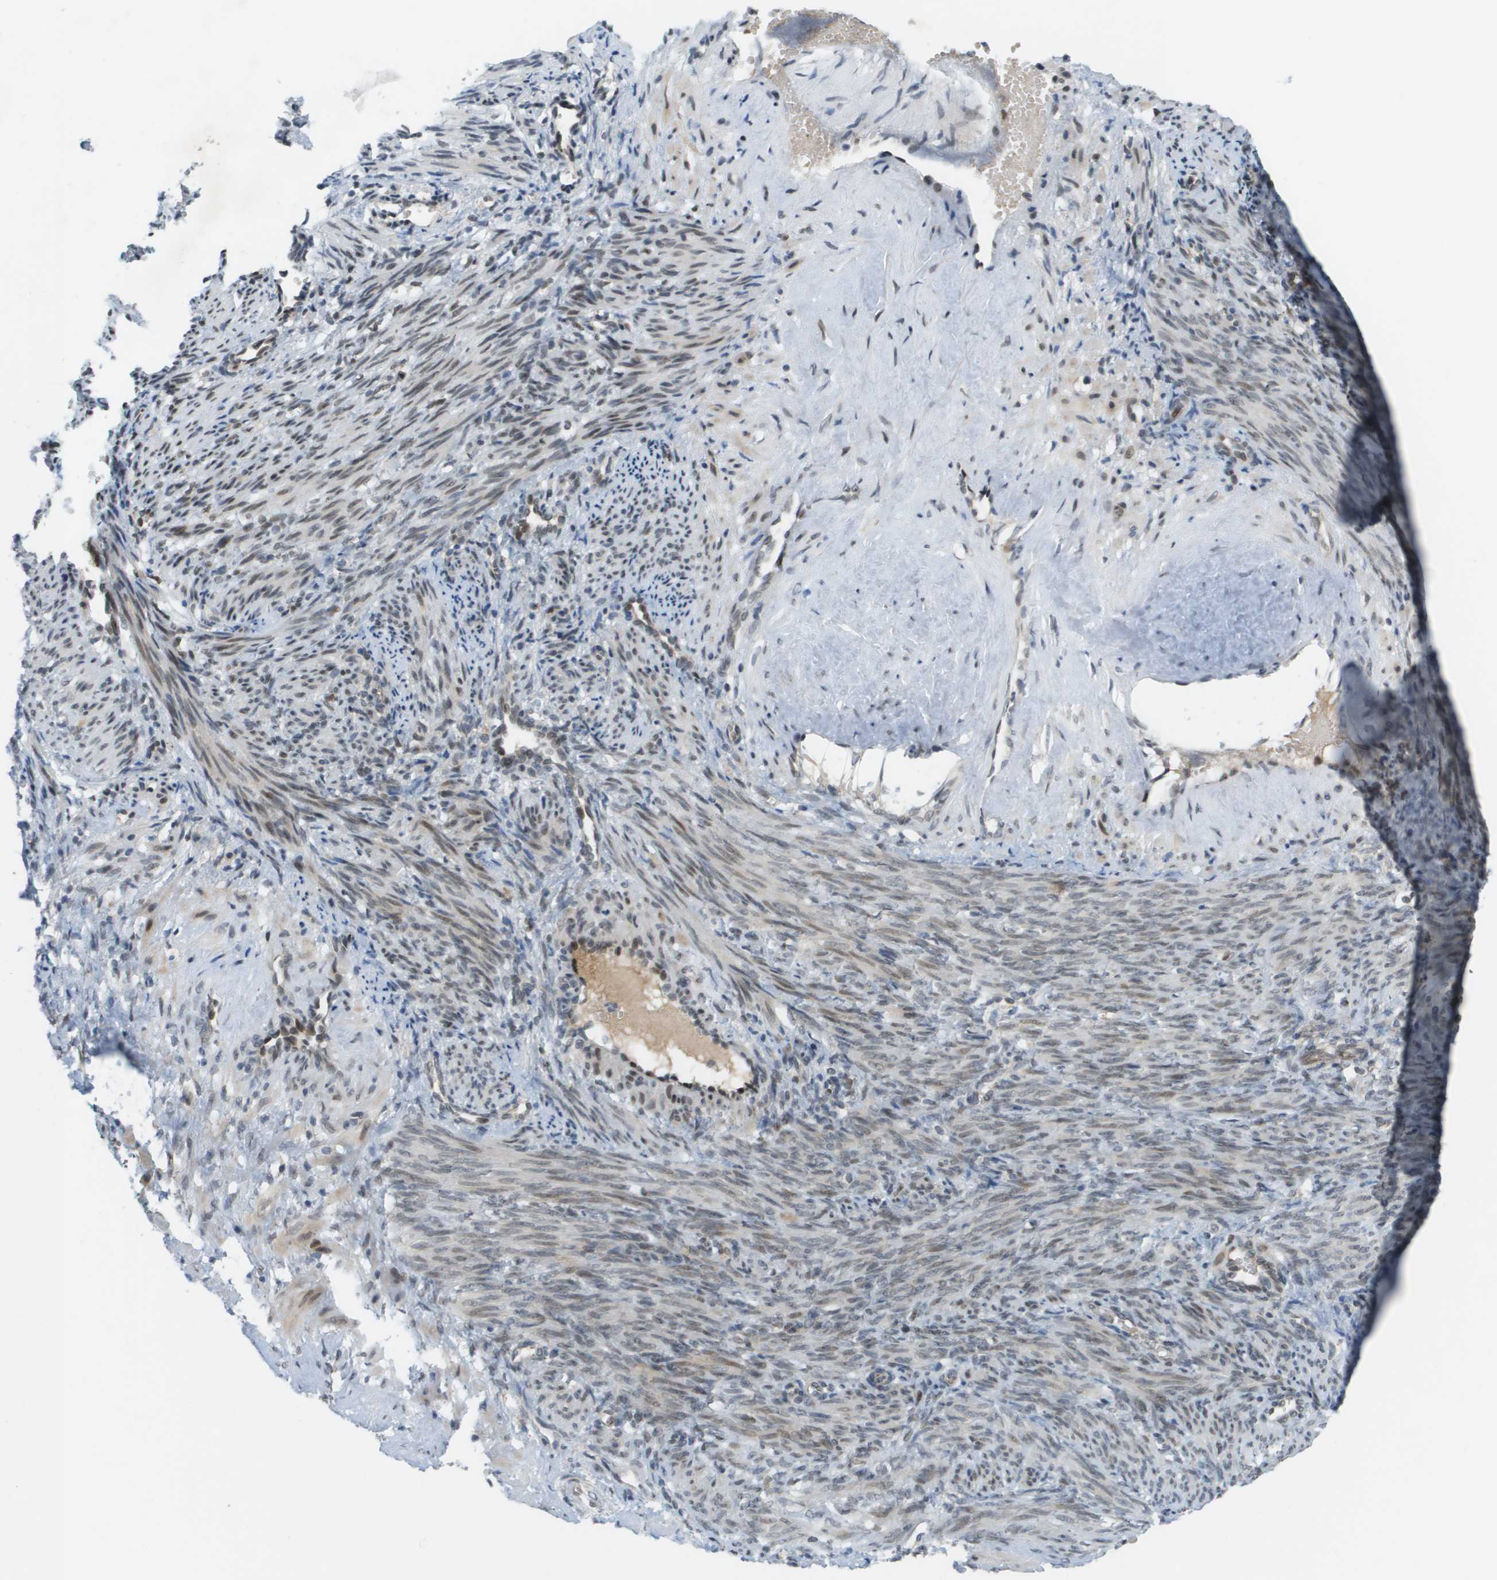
{"staining": {"intensity": "moderate", "quantity": ">75%", "location": "nuclear"}, "tissue": "smooth muscle", "cell_type": "Smooth muscle cells", "image_type": "normal", "snomed": [{"axis": "morphology", "description": "Normal tissue, NOS"}, {"axis": "topography", "description": "Endometrium"}], "caption": "Smooth muscle stained for a protein (brown) shows moderate nuclear positive staining in approximately >75% of smooth muscle cells.", "gene": "CACNB4", "patient": {"sex": "female", "age": 33}}